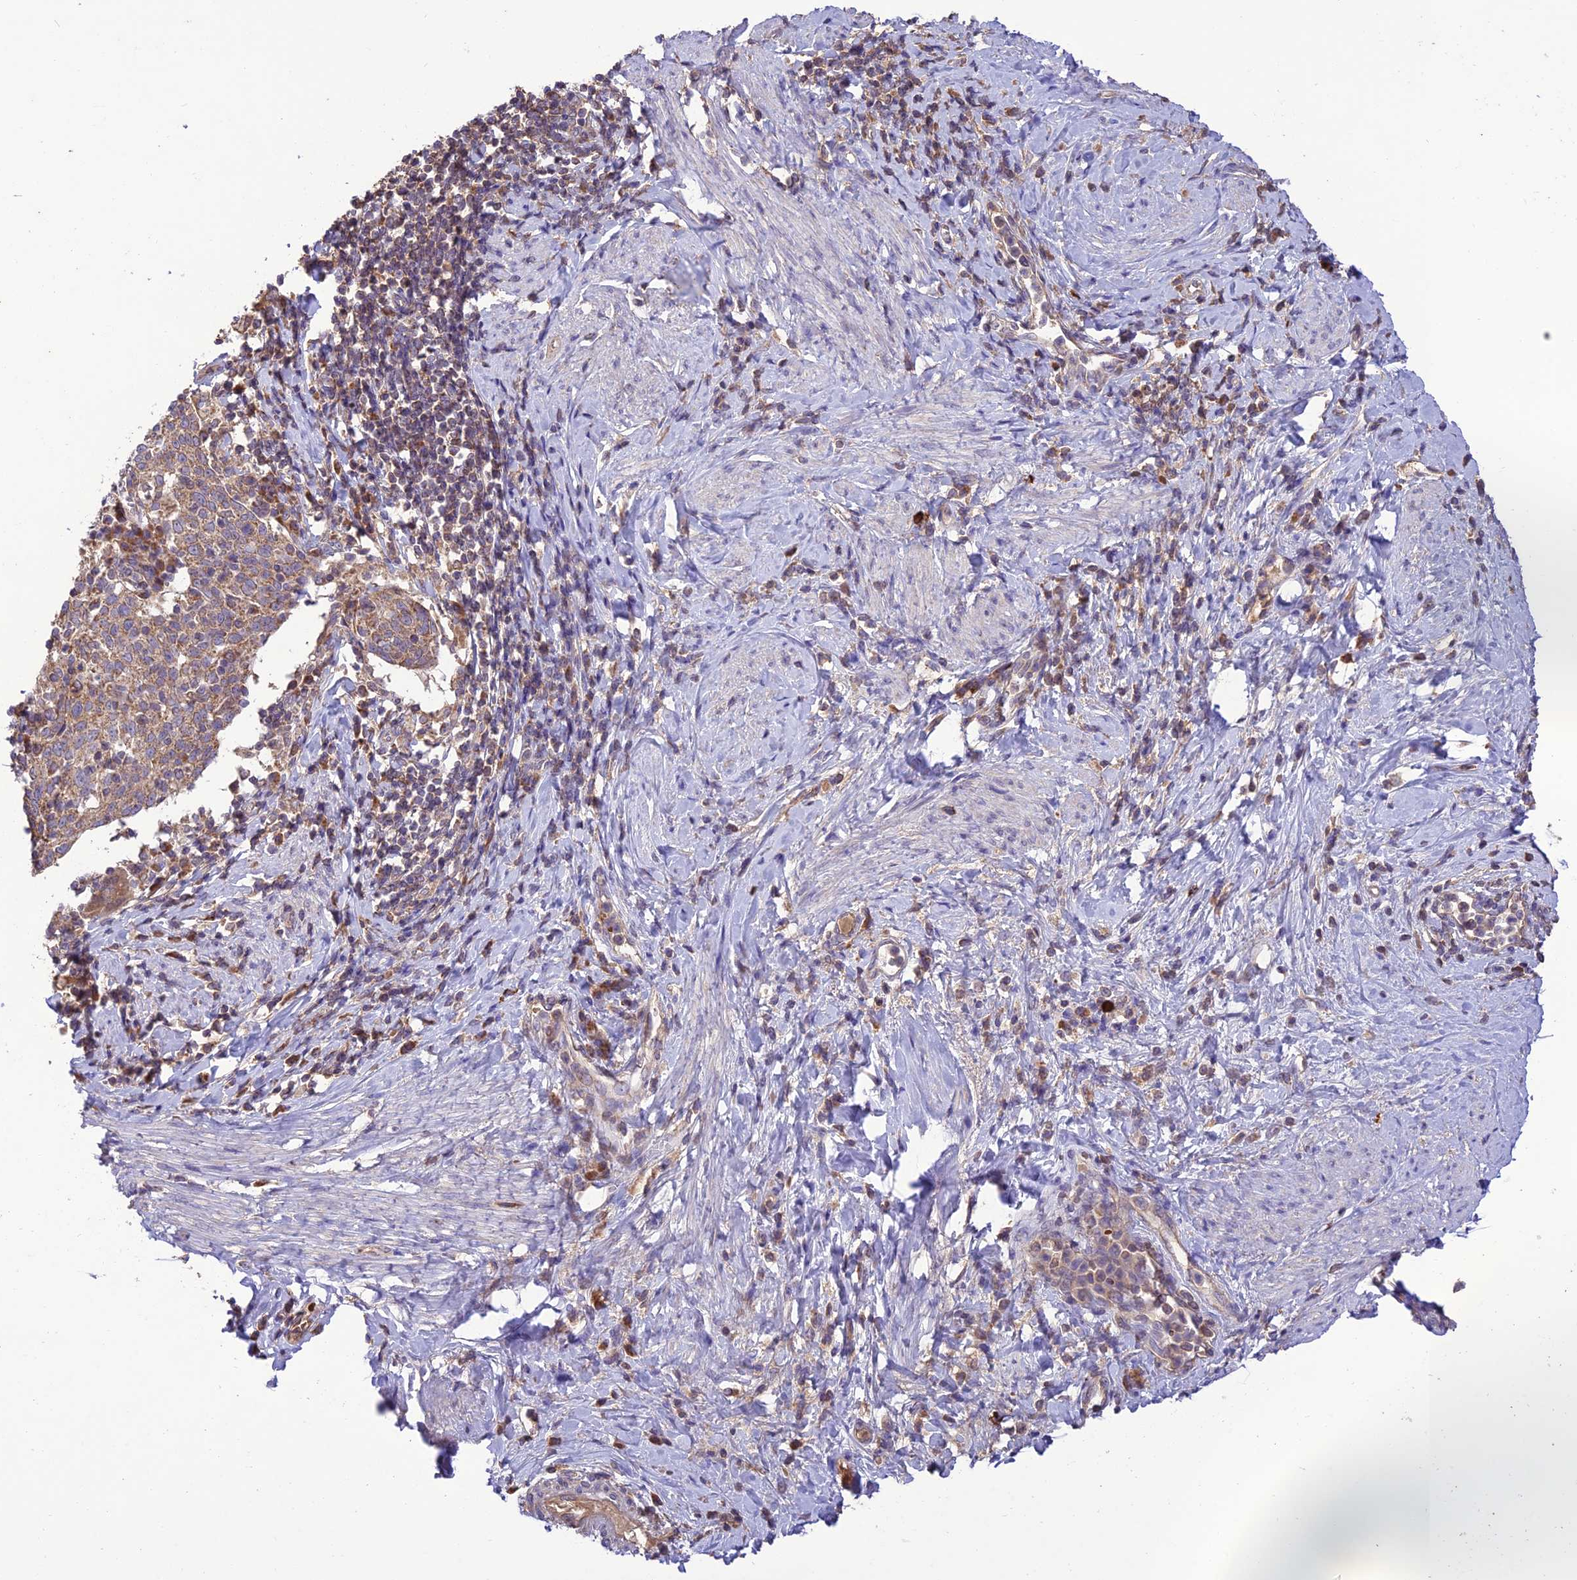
{"staining": {"intensity": "moderate", "quantity": ">75%", "location": "cytoplasmic/membranous"}, "tissue": "cervical cancer", "cell_type": "Tumor cells", "image_type": "cancer", "snomed": [{"axis": "morphology", "description": "Squamous cell carcinoma, NOS"}, {"axis": "topography", "description": "Cervix"}], "caption": "Brown immunohistochemical staining in cervical cancer (squamous cell carcinoma) exhibits moderate cytoplasmic/membranous expression in about >75% of tumor cells. (IHC, brightfield microscopy, high magnification).", "gene": "NDUFAF1", "patient": {"sex": "female", "age": 52}}